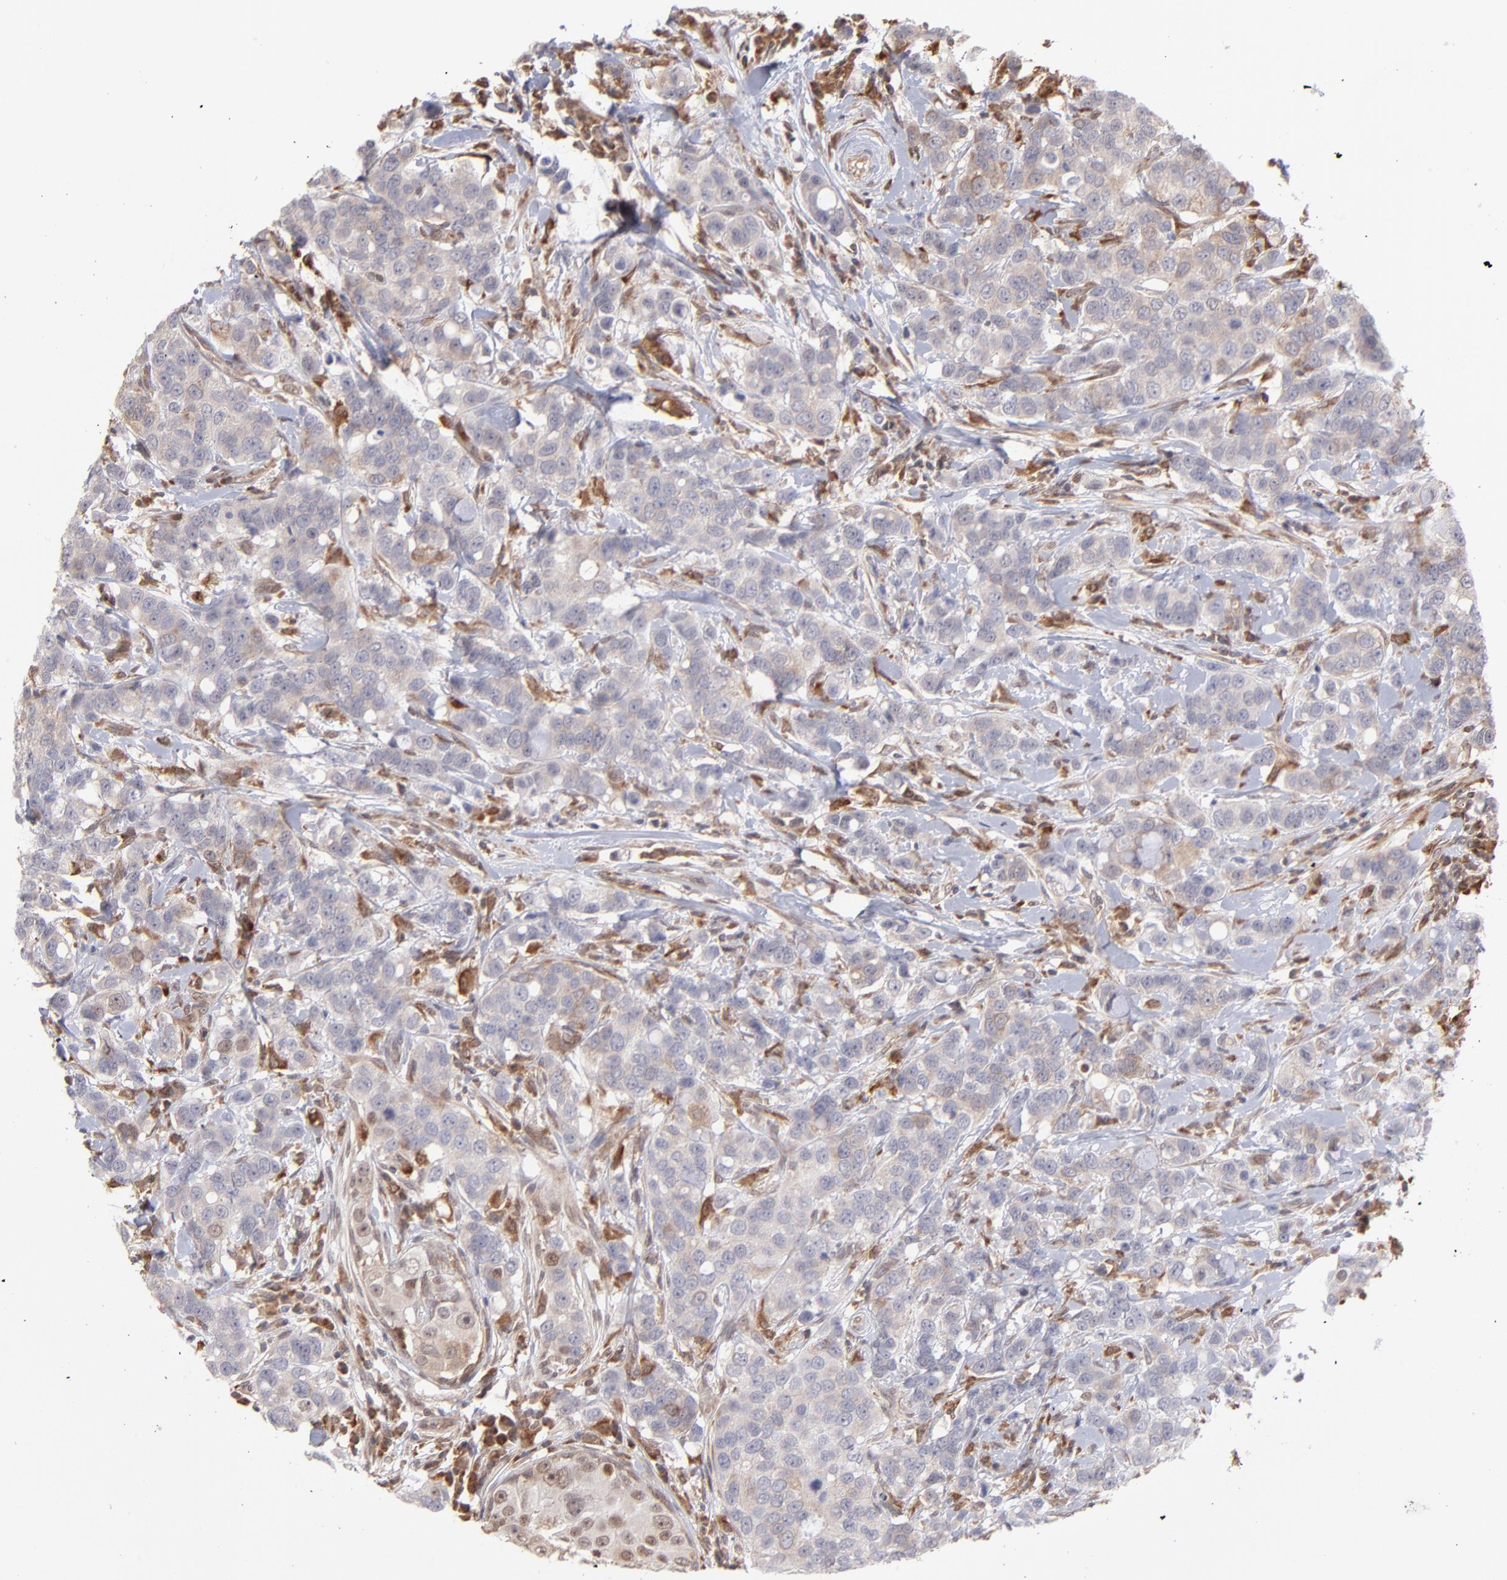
{"staining": {"intensity": "negative", "quantity": "none", "location": "none"}, "tissue": "breast cancer", "cell_type": "Tumor cells", "image_type": "cancer", "snomed": [{"axis": "morphology", "description": "Duct carcinoma"}, {"axis": "topography", "description": "Breast"}], "caption": "High magnification brightfield microscopy of invasive ductal carcinoma (breast) stained with DAB (3,3'-diaminobenzidine) (brown) and counterstained with hematoxylin (blue): tumor cells show no significant staining.", "gene": "OAS1", "patient": {"sex": "female", "age": 27}}